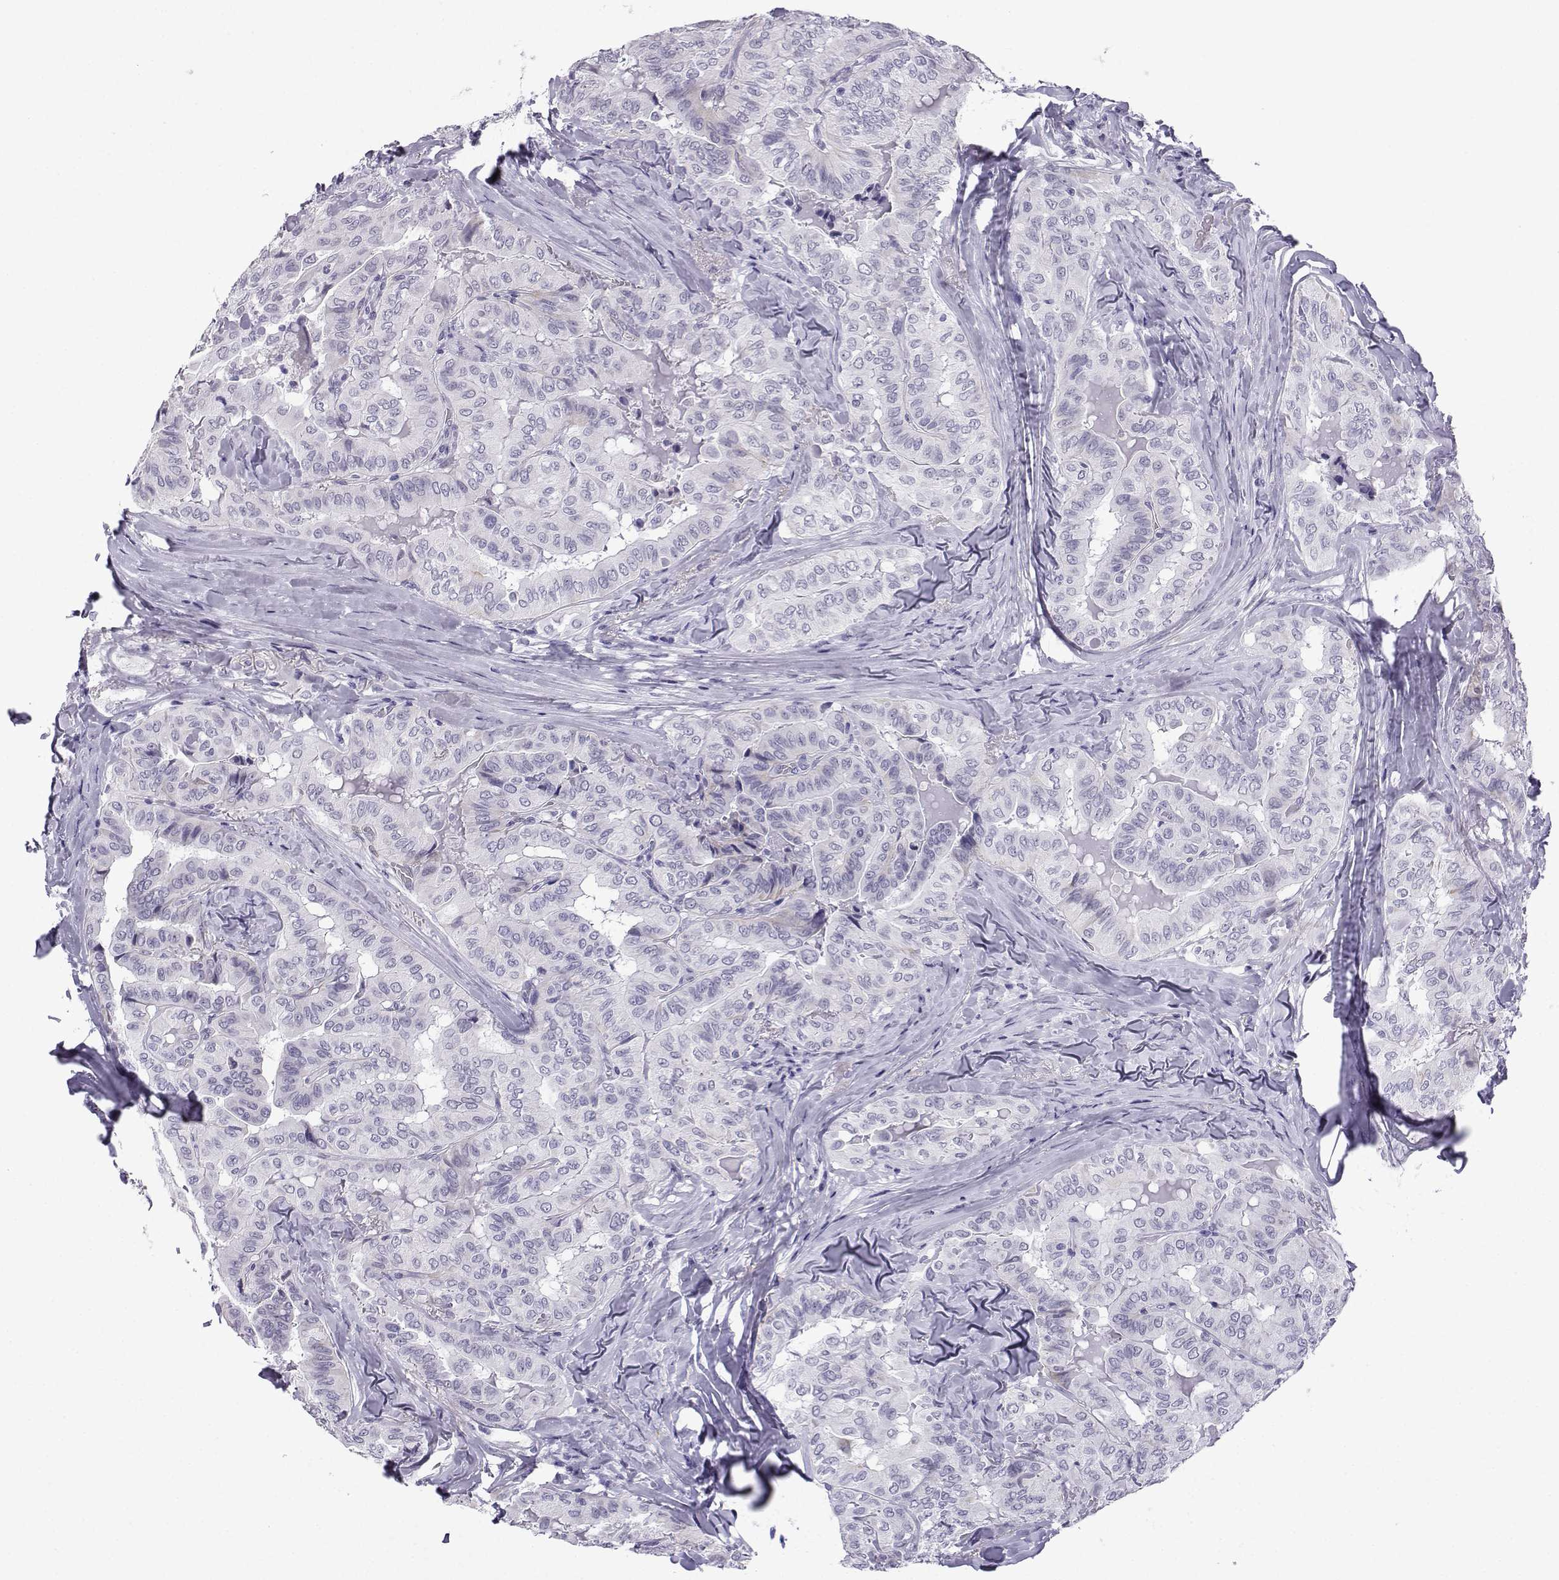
{"staining": {"intensity": "negative", "quantity": "none", "location": "none"}, "tissue": "thyroid cancer", "cell_type": "Tumor cells", "image_type": "cancer", "snomed": [{"axis": "morphology", "description": "Papillary adenocarcinoma, NOS"}, {"axis": "topography", "description": "Thyroid gland"}], "caption": "Image shows no significant protein staining in tumor cells of thyroid cancer.", "gene": "MRGBP", "patient": {"sex": "female", "age": 68}}